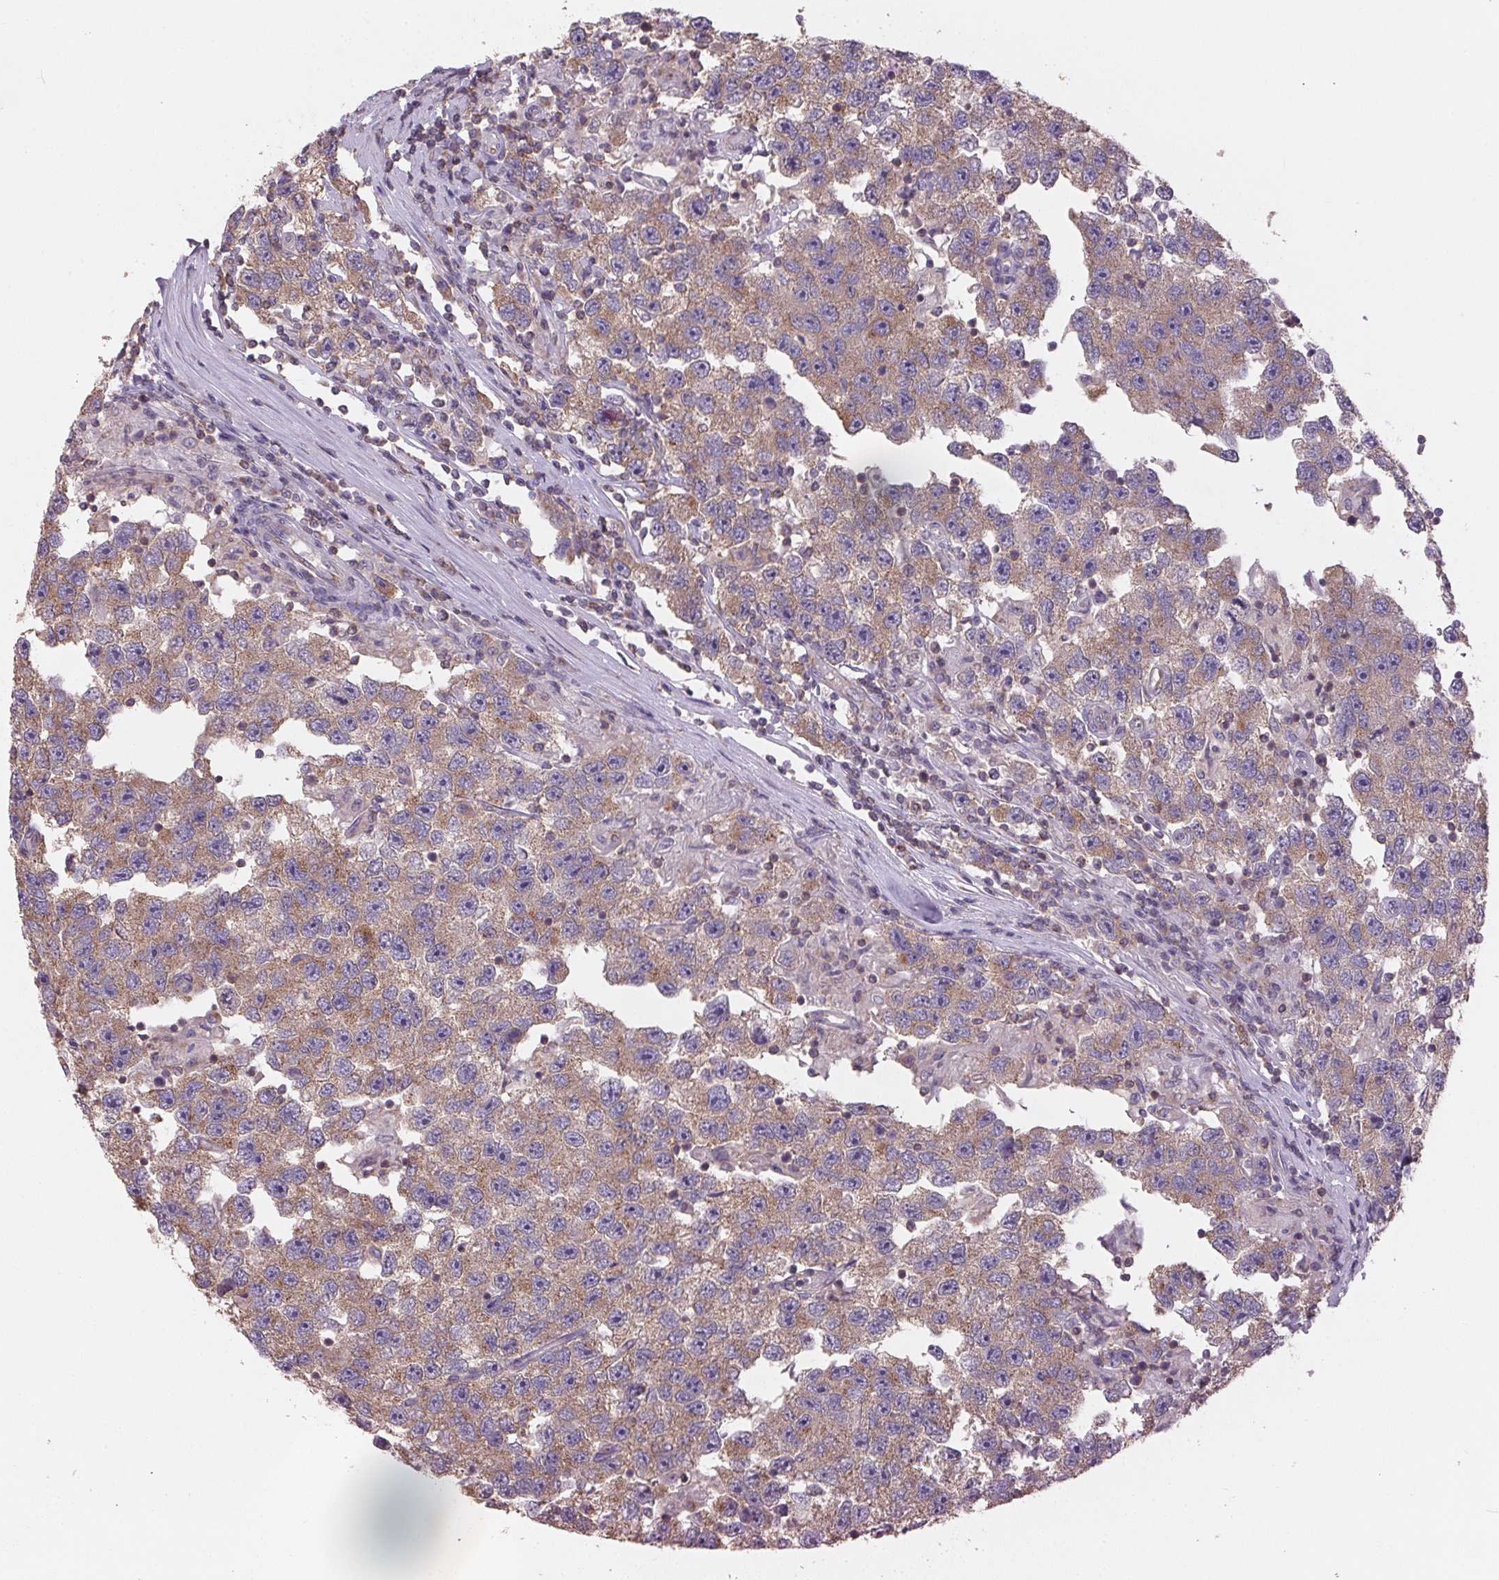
{"staining": {"intensity": "moderate", "quantity": ">75%", "location": "cytoplasmic/membranous"}, "tissue": "testis cancer", "cell_type": "Tumor cells", "image_type": "cancer", "snomed": [{"axis": "morphology", "description": "Seminoma, NOS"}, {"axis": "topography", "description": "Testis"}], "caption": "The immunohistochemical stain shows moderate cytoplasmic/membranous expression in tumor cells of seminoma (testis) tissue.", "gene": "AP1S1", "patient": {"sex": "male", "age": 26}}